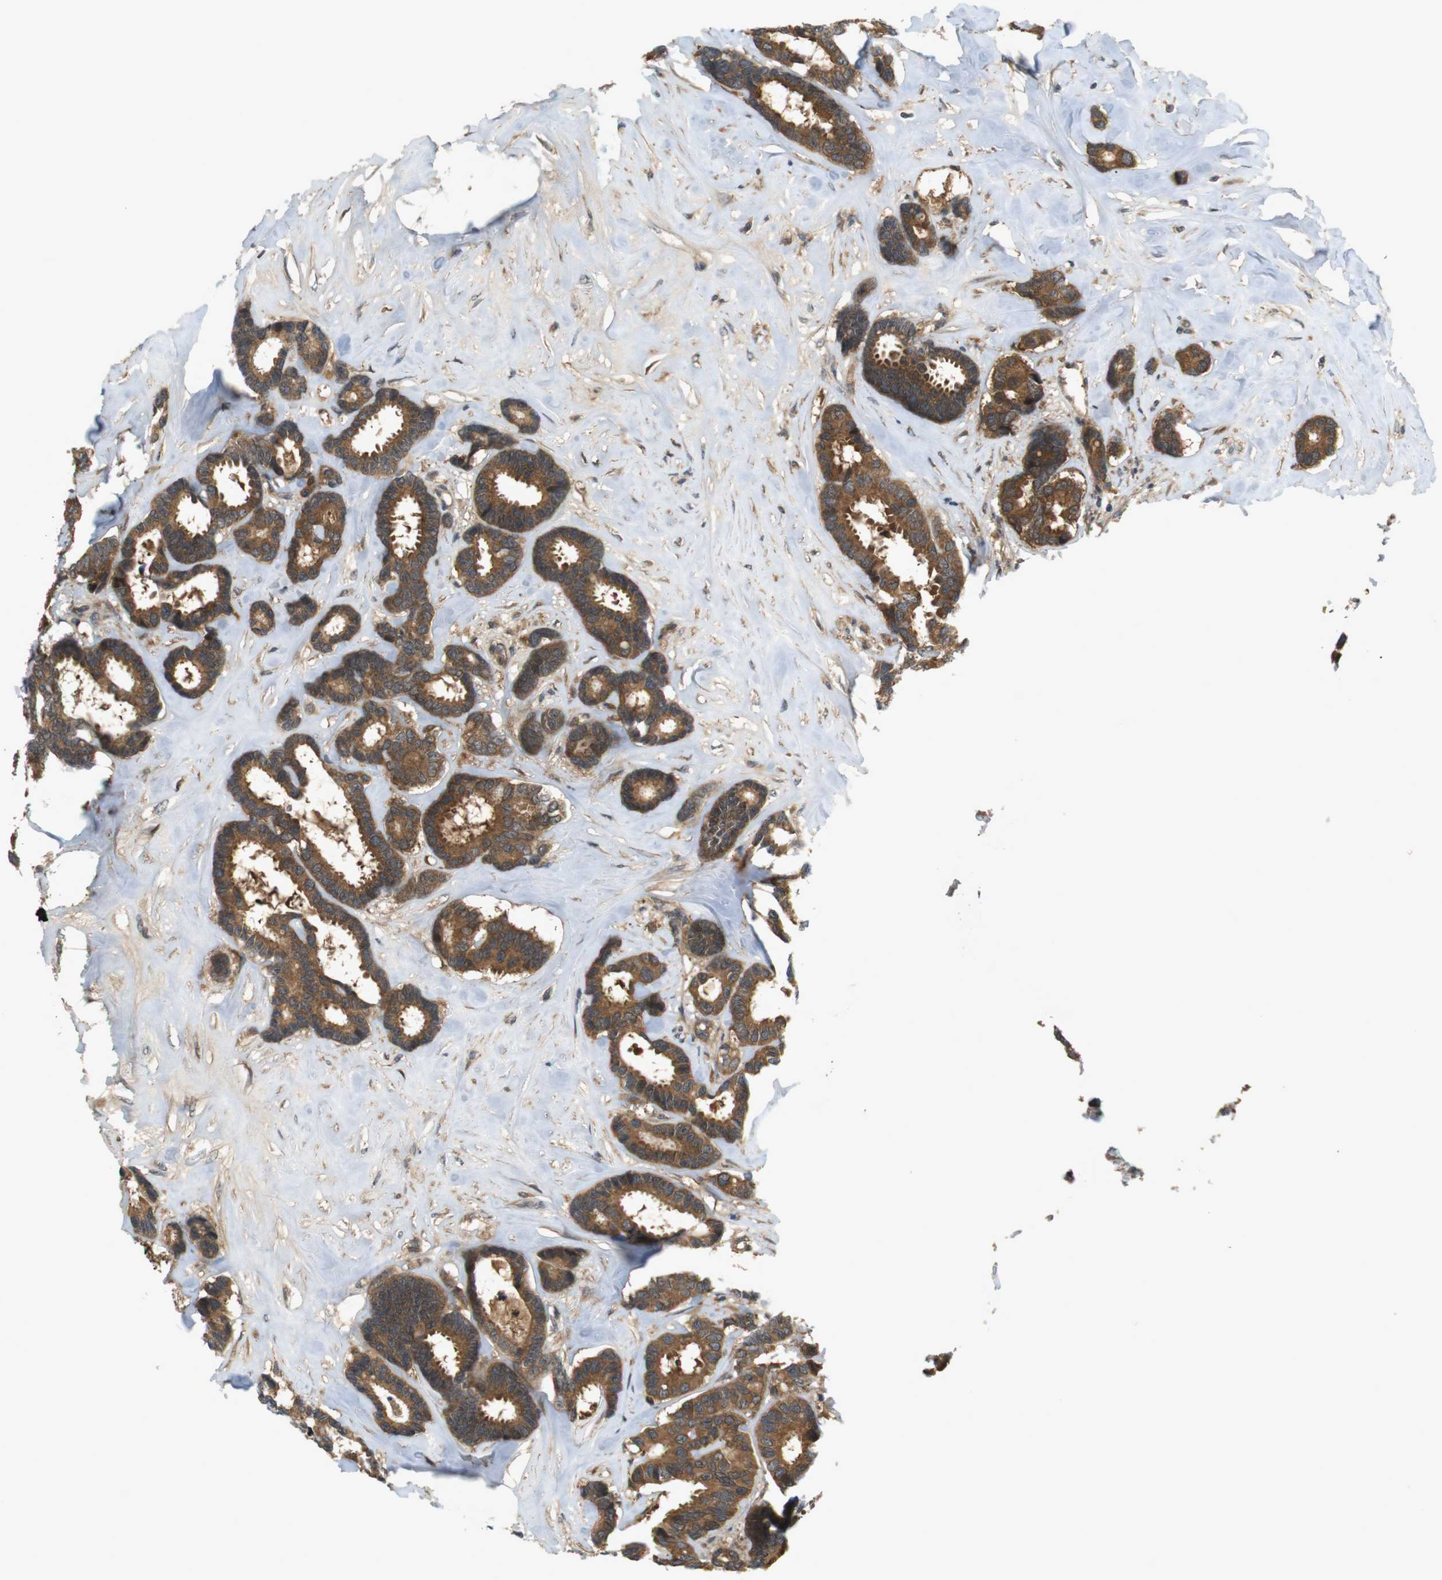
{"staining": {"intensity": "strong", "quantity": ">75%", "location": "cytoplasmic/membranous"}, "tissue": "breast cancer", "cell_type": "Tumor cells", "image_type": "cancer", "snomed": [{"axis": "morphology", "description": "Duct carcinoma"}, {"axis": "topography", "description": "Breast"}], "caption": "Breast intraductal carcinoma stained for a protein reveals strong cytoplasmic/membranous positivity in tumor cells. The staining is performed using DAB brown chromogen to label protein expression. The nuclei are counter-stained blue using hematoxylin.", "gene": "NFKBIE", "patient": {"sex": "female", "age": 87}}